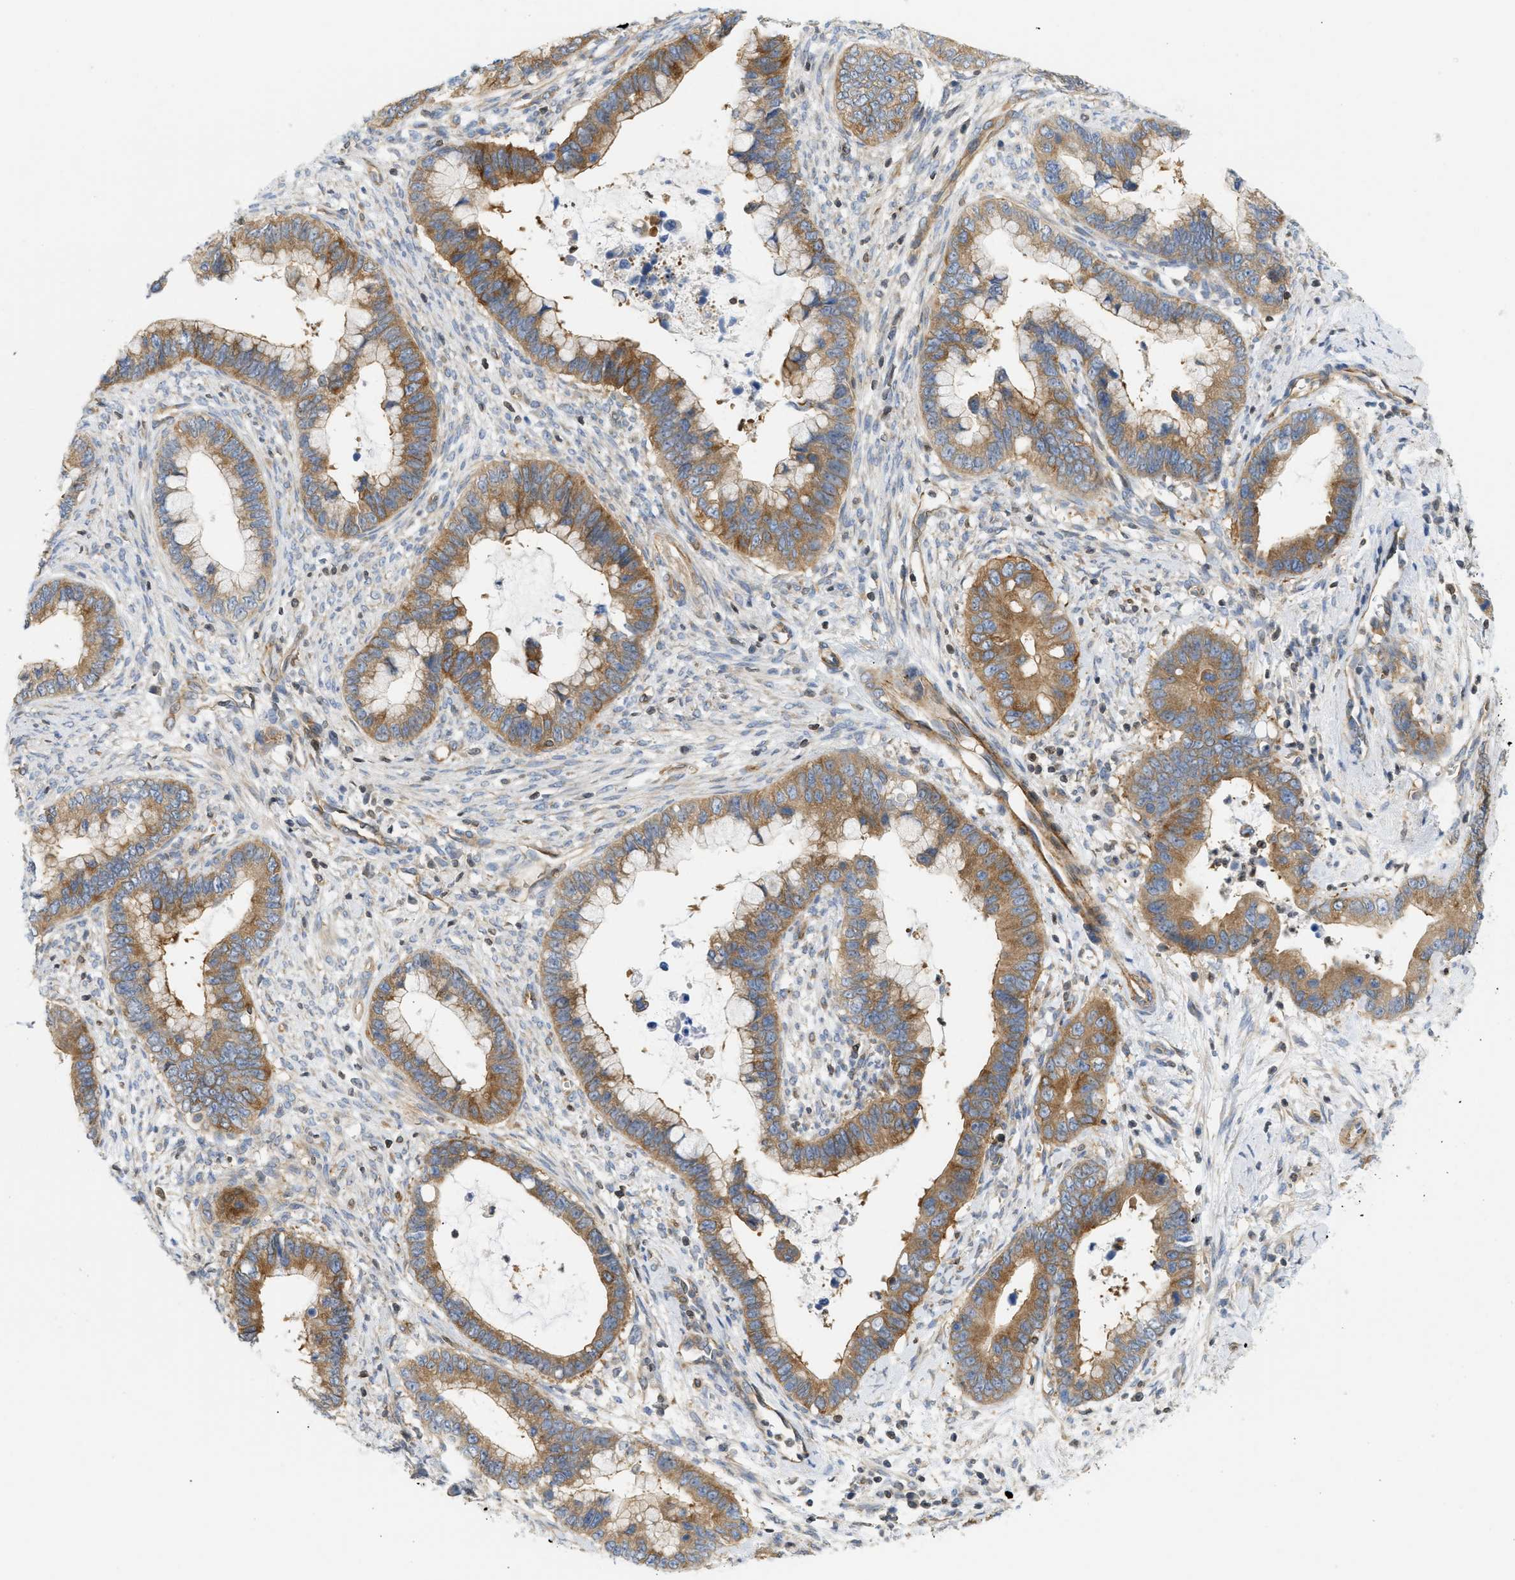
{"staining": {"intensity": "moderate", "quantity": ">75%", "location": "cytoplasmic/membranous"}, "tissue": "cervical cancer", "cell_type": "Tumor cells", "image_type": "cancer", "snomed": [{"axis": "morphology", "description": "Adenocarcinoma, NOS"}, {"axis": "topography", "description": "Cervix"}], "caption": "Tumor cells show medium levels of moderate cytoplasmic/membranous expression in about >75% of cells in human cervical adenocarcinoma. Immunohistochemistry (ihc) stains the protein in brown and the nuclei are stained blue.", "gene": "STRN", "patient": {"sex": "female", "age": 44}}